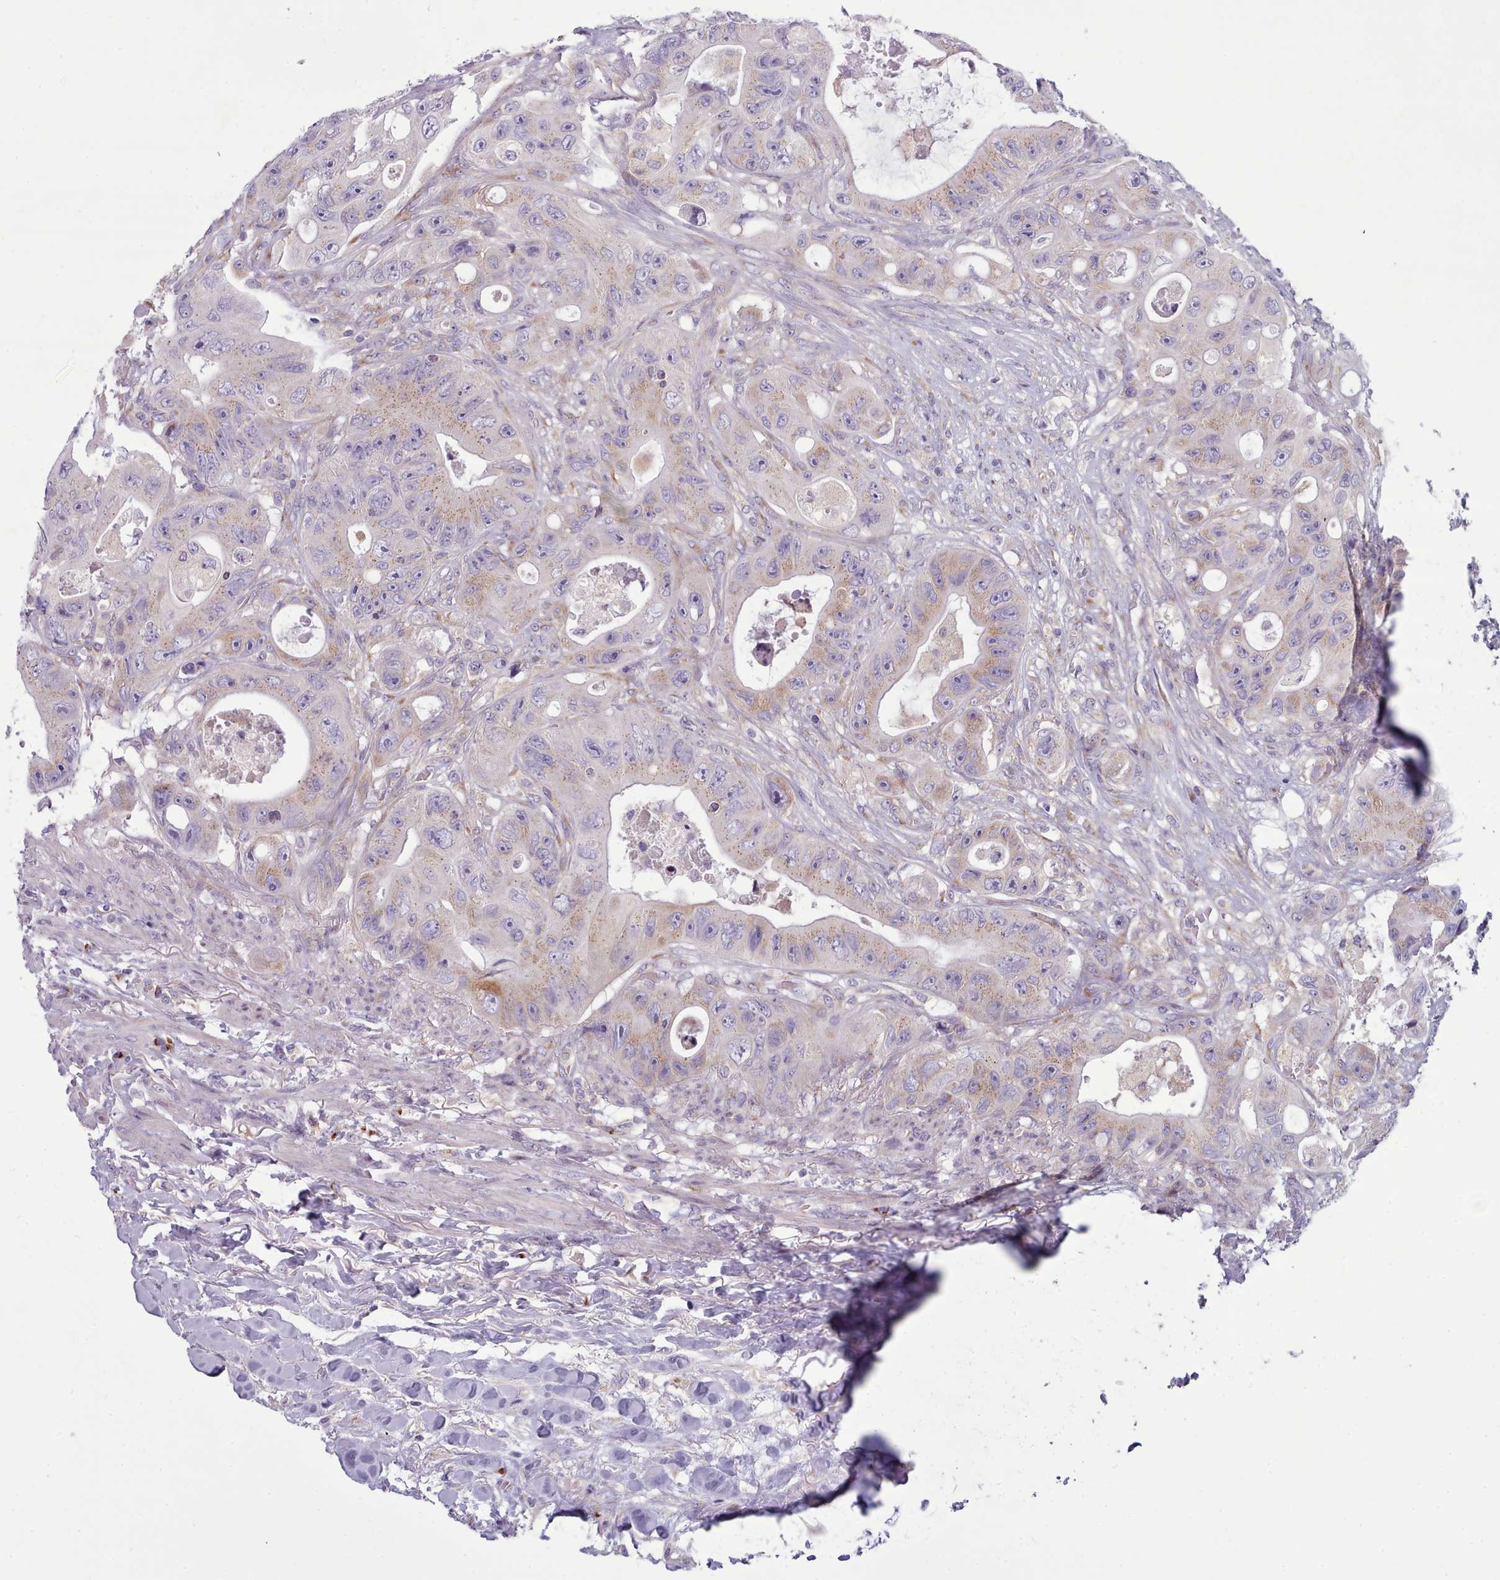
{"staining": {"intensity": "weak", "quantity": "25%-75%", "location": "cytoplasmic/membranous"}, "tissue": "colorectal cancer", "cell_type": "Tumor cells", "image_type": "cancer", "snomed": [{"axis": "morphology", "description": "Adenocarcinoma, NOS"}, {"axis": "topography", "description": "Colon"}], "caption": "About 25%-75% of tumor cells in adenocarcinoma (colorectal) exhibit weak cytoplasmic/membranous protein expression as visualized by brown immunohistochemical staining.", "gene": "MYRFL", "patient": {"sex": "female", "age": 46}}